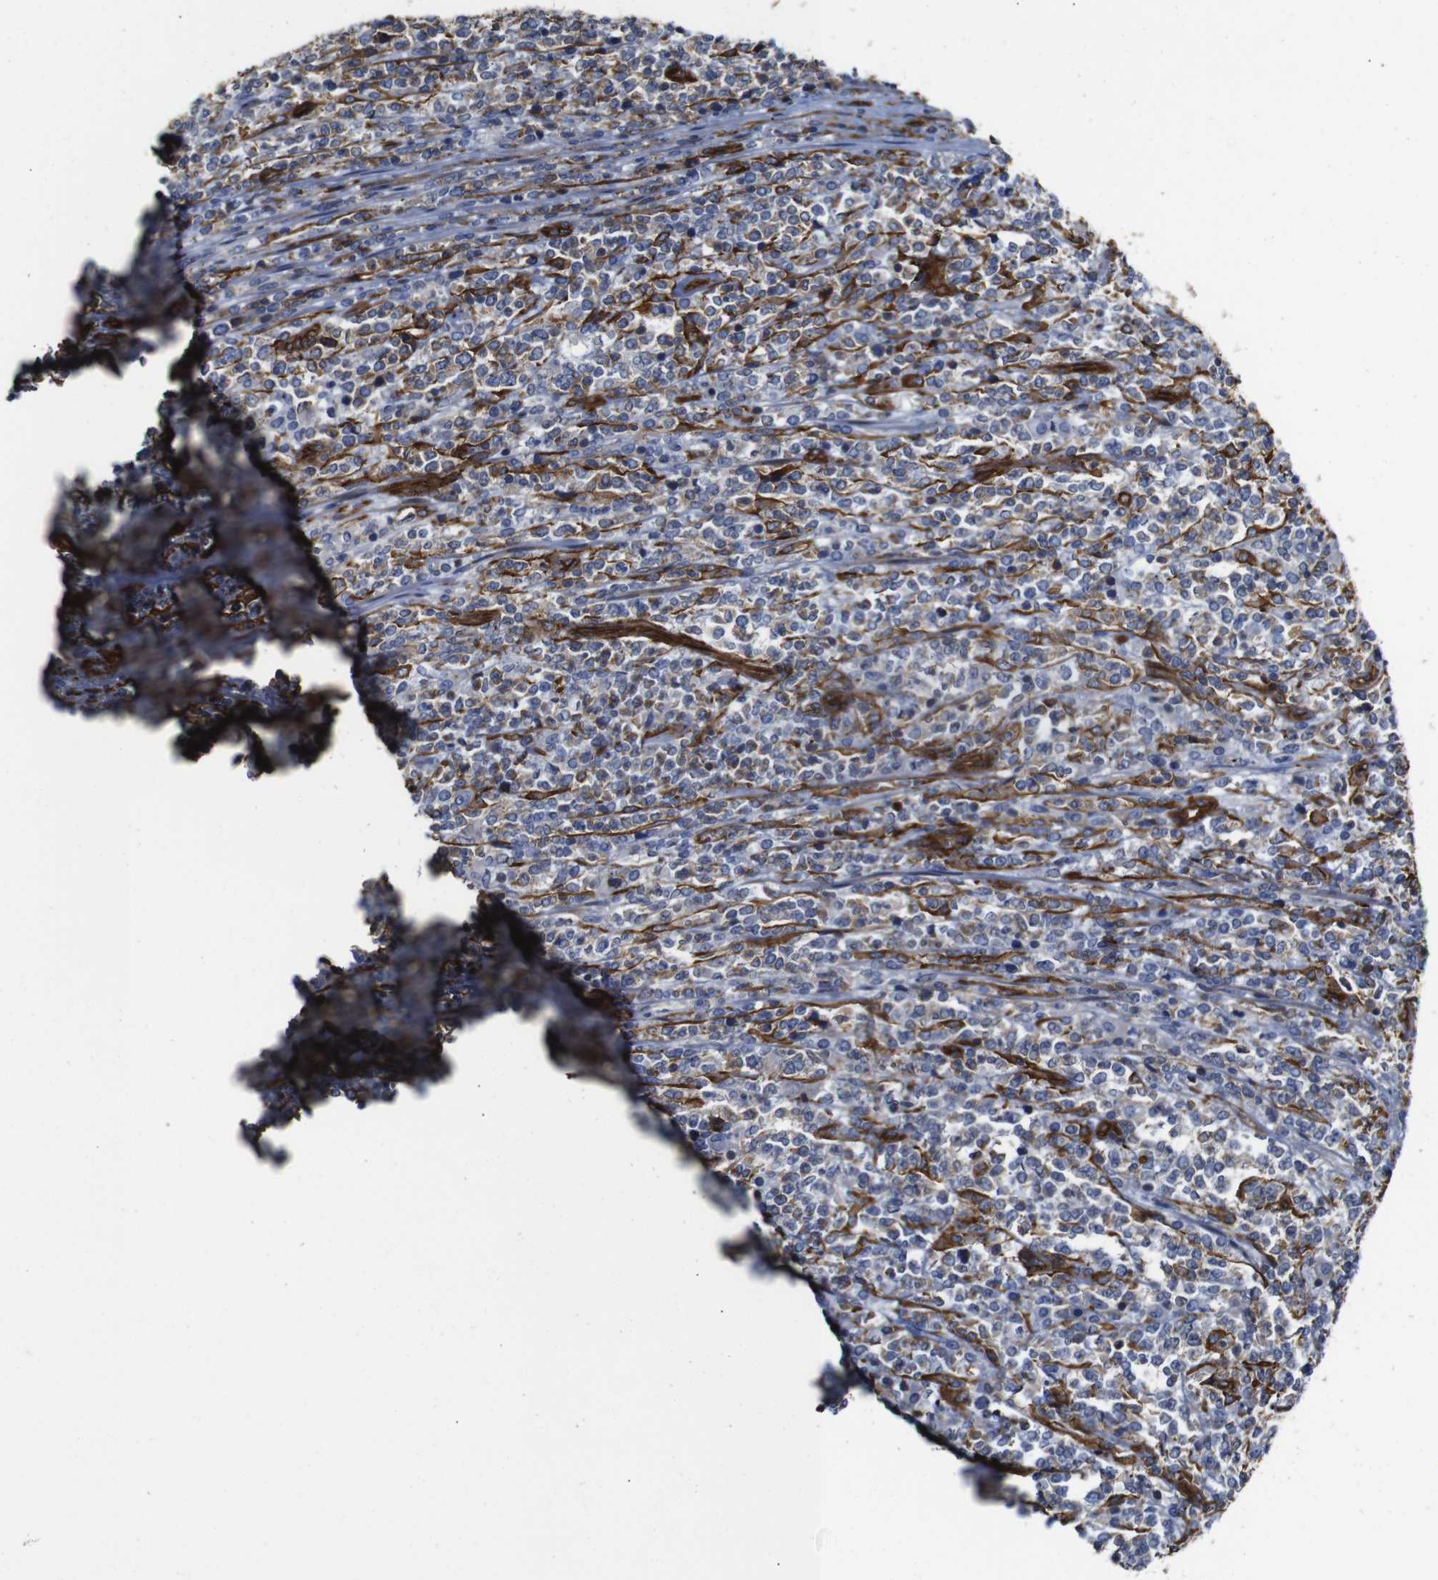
{"staining": {"intensity": "negative", "quantity": "none", "location": "none"}, "tissue": "lymphoma", "cell_type": "Tumor cells", "image_type": "cancer", "snomed": [{"axis": "morphology", "description": "Malignant lymphoma, non-Hodgkin's type, High grade"}, {"axis": "topography", "description": "Soft tissue"}], "caption": "Immunohistochemistry (IHC) of malignant lymphoma, non-Hodgkin's type (high-grade) displays no staining in tumor cells.", "gene": "SPTBN1", "patient": {"sex": "male", "age": 18}}